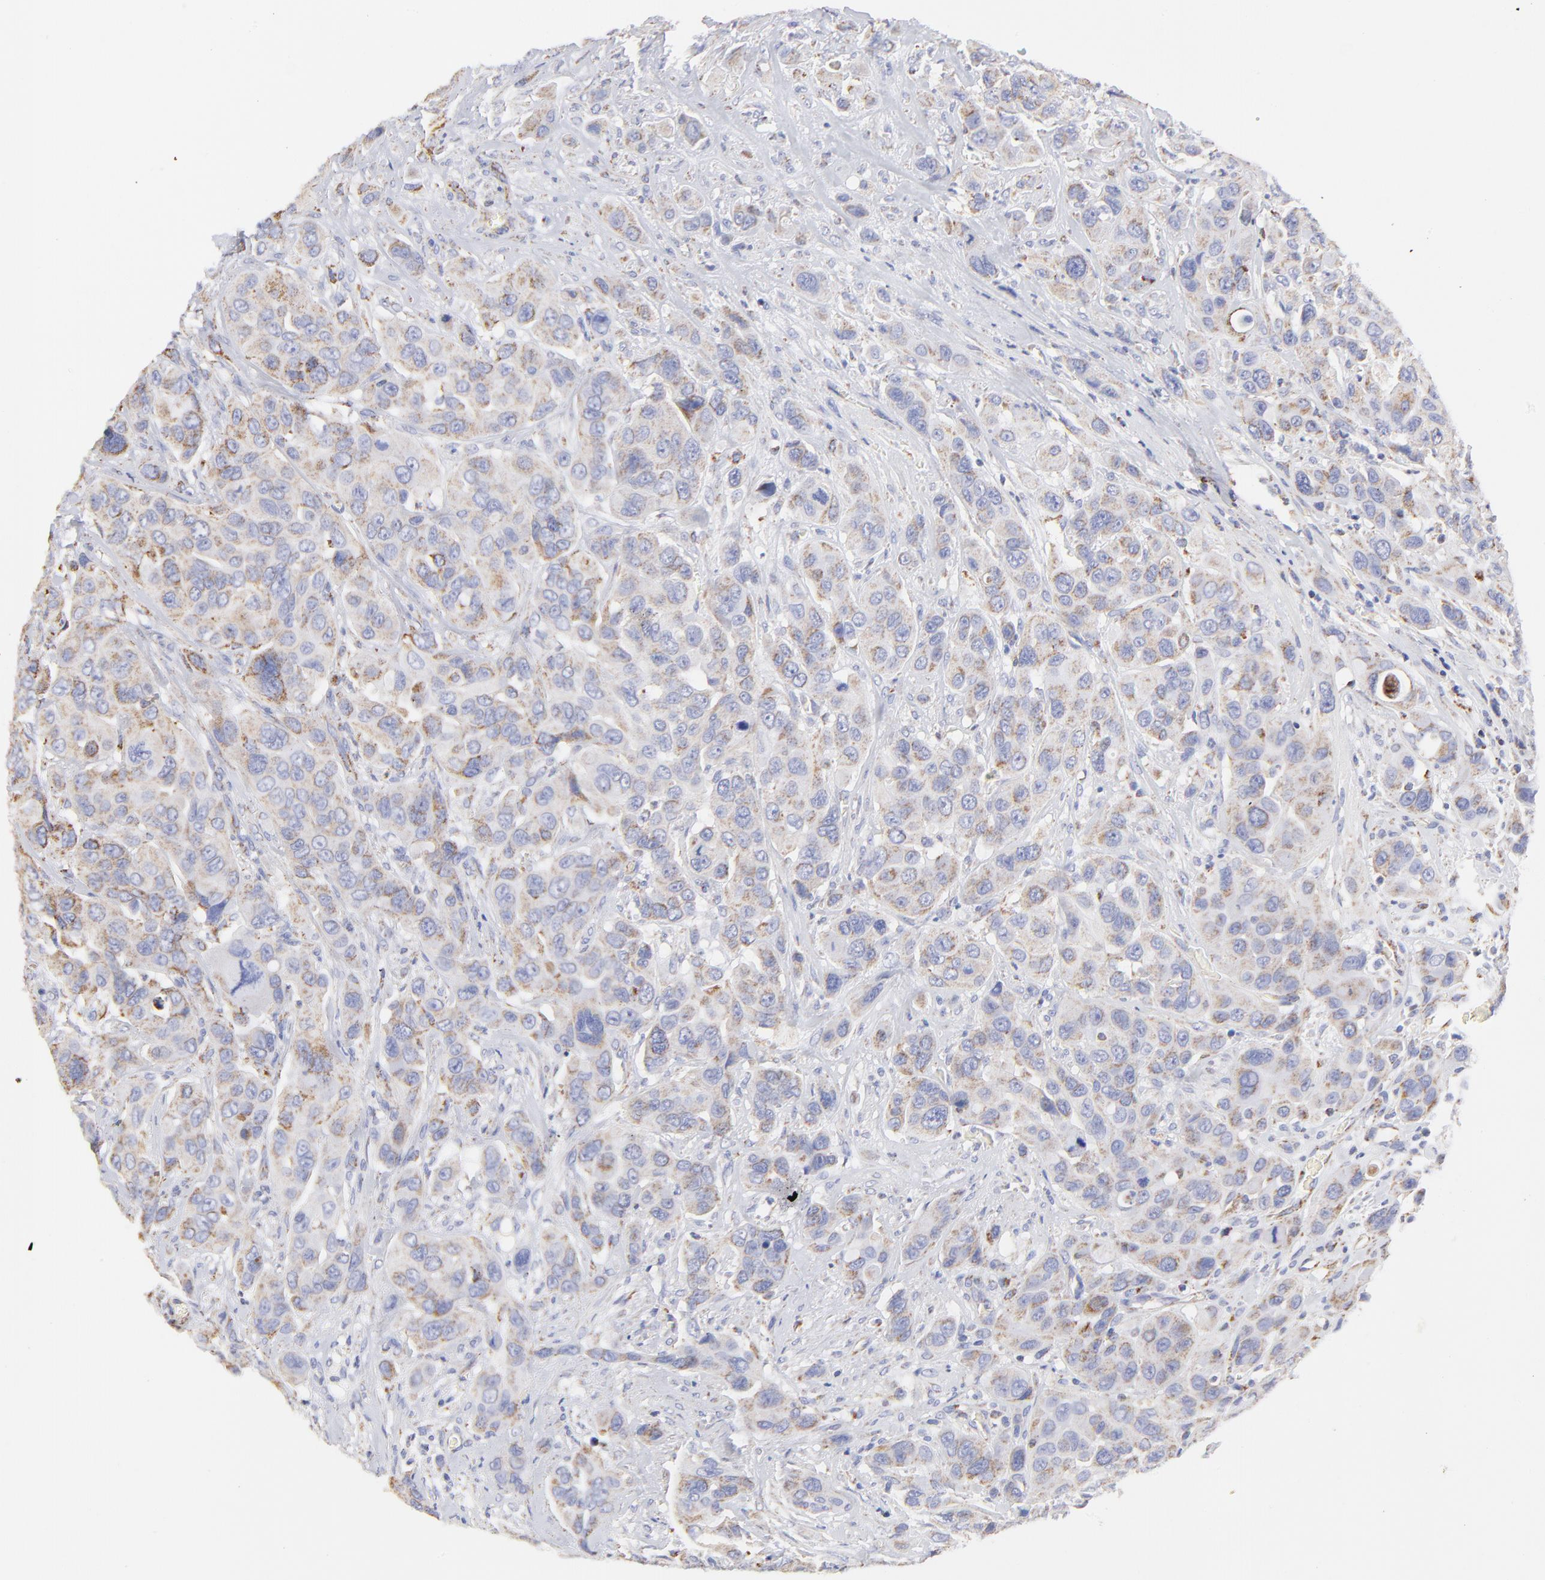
{"staining": {"intensity": "weak", "quantity": ">75%", "location": "cytoplasmic/membranous"}, "tissue": "urothelial cancer", "cell_type": "Tumor cells", "image_type": "cancer", "snomed": [{"axis": "morphology", "description": "Urothelial carcinoma, High grade"}, {"axis": "topography", "description": "Urinary bladder"}], "caption": "IHC photomicrograph of human high-grade urothelial carcinoma stained for a protein (brown), which exhibits low levels of weak cytoplasmic/membranous staining in about >75% of tumor cells.", "gene": "COX4I1", "patient": {"sex": "male", "age": 73}}